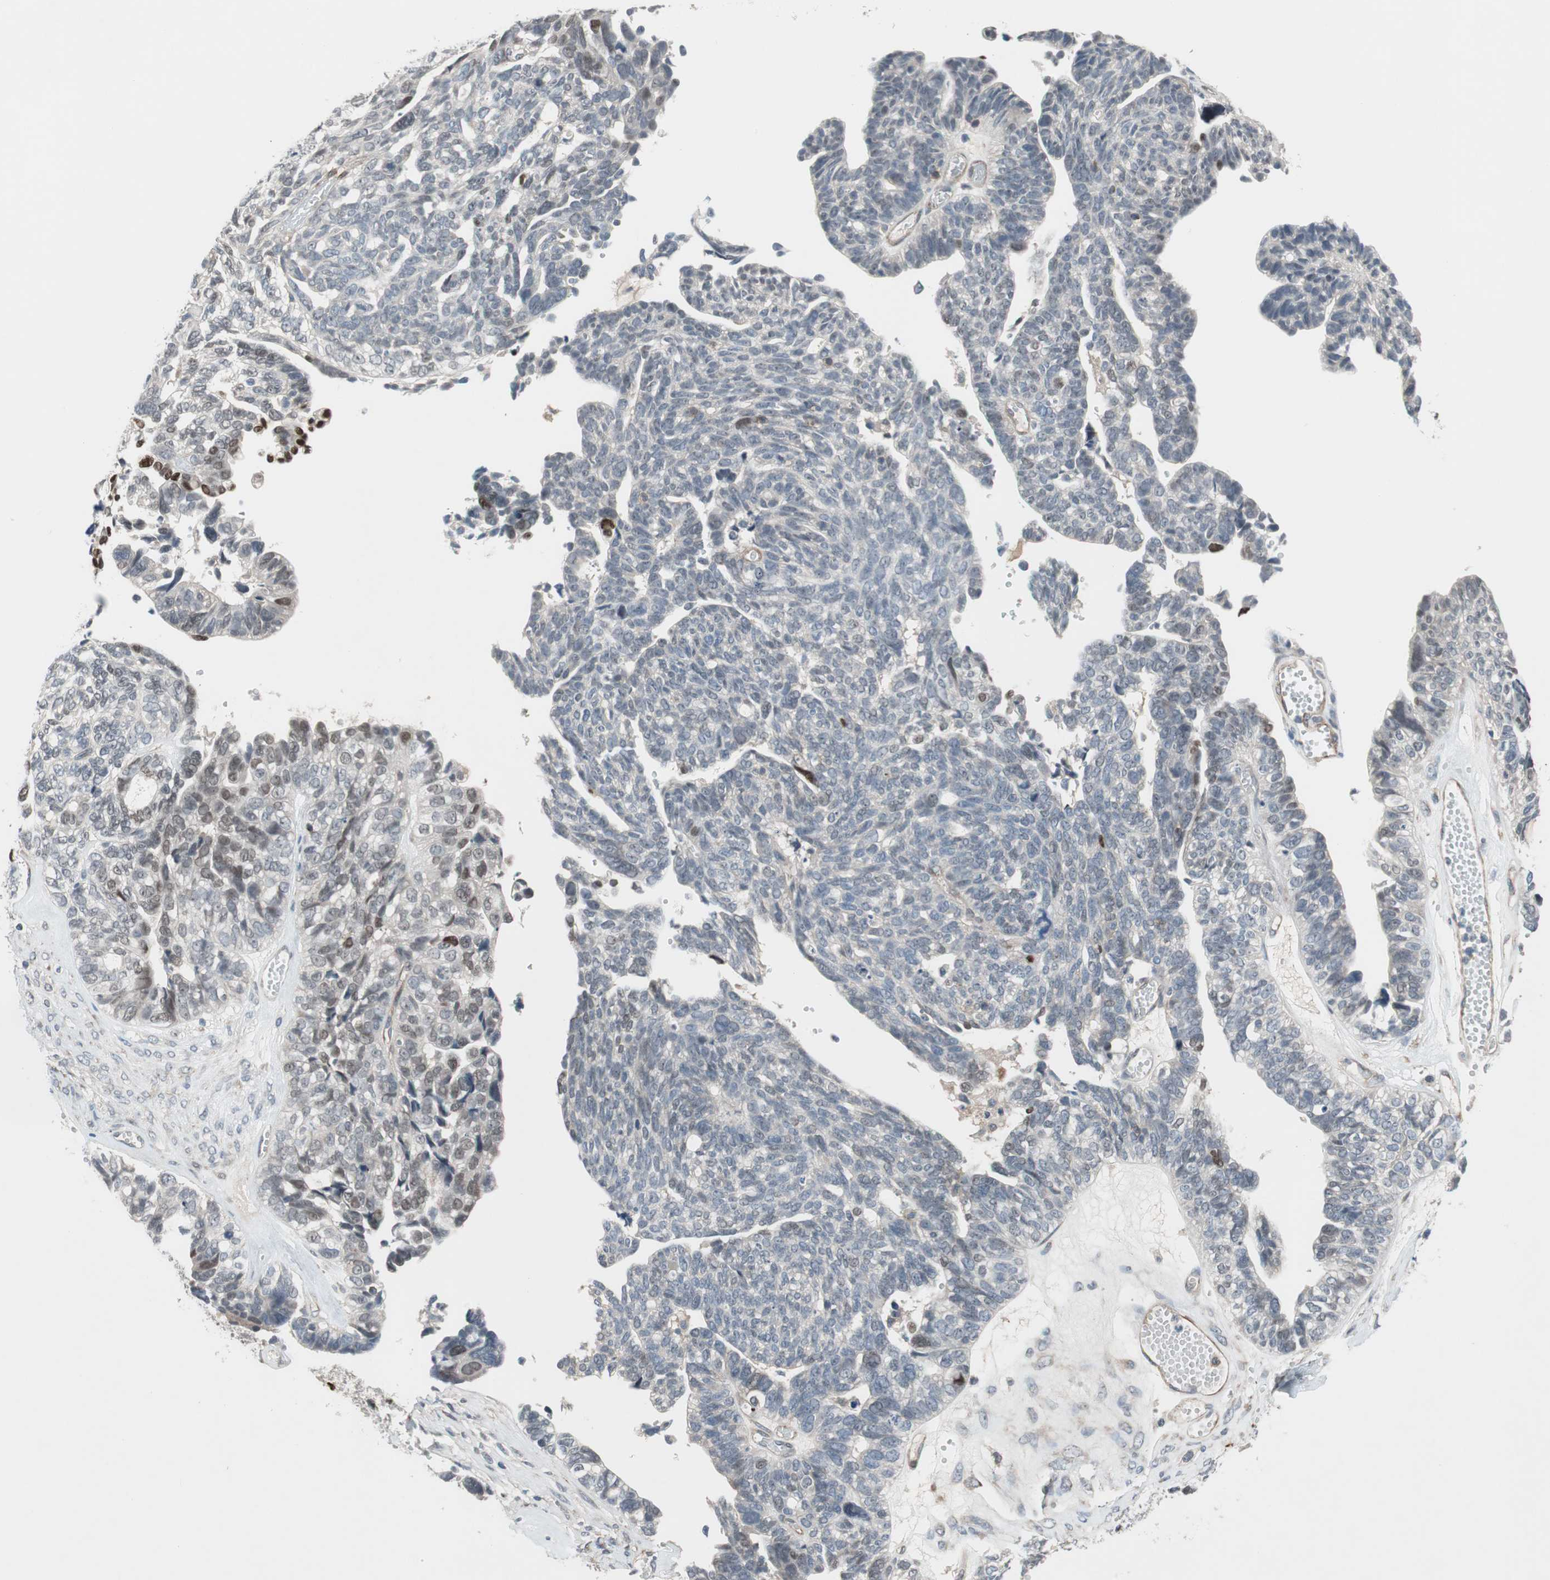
{"staining": {"intensity": "negative", "quantity": "none", "location": "none"}, "tissue": "ovarian cancer", "cell_type": "Tumor cells", "image_type": "cancer", "snomed": [{"axis": "morphology", "description": "Cystadenocarcinoma, serous, NOS"}, {"axis": "topography", "description": "Ovary"}], "caption": "Immunohistochemical staining of human ovarian serous cystadenocarcinoma reveals no significant expression in tumor cells. (Brightfield microscopy of DAB (3,3'-diaminobenzidine) IHC at high magnification).", "gene": "GRHL1", "patient": {"sex": "female", "age": 79}}